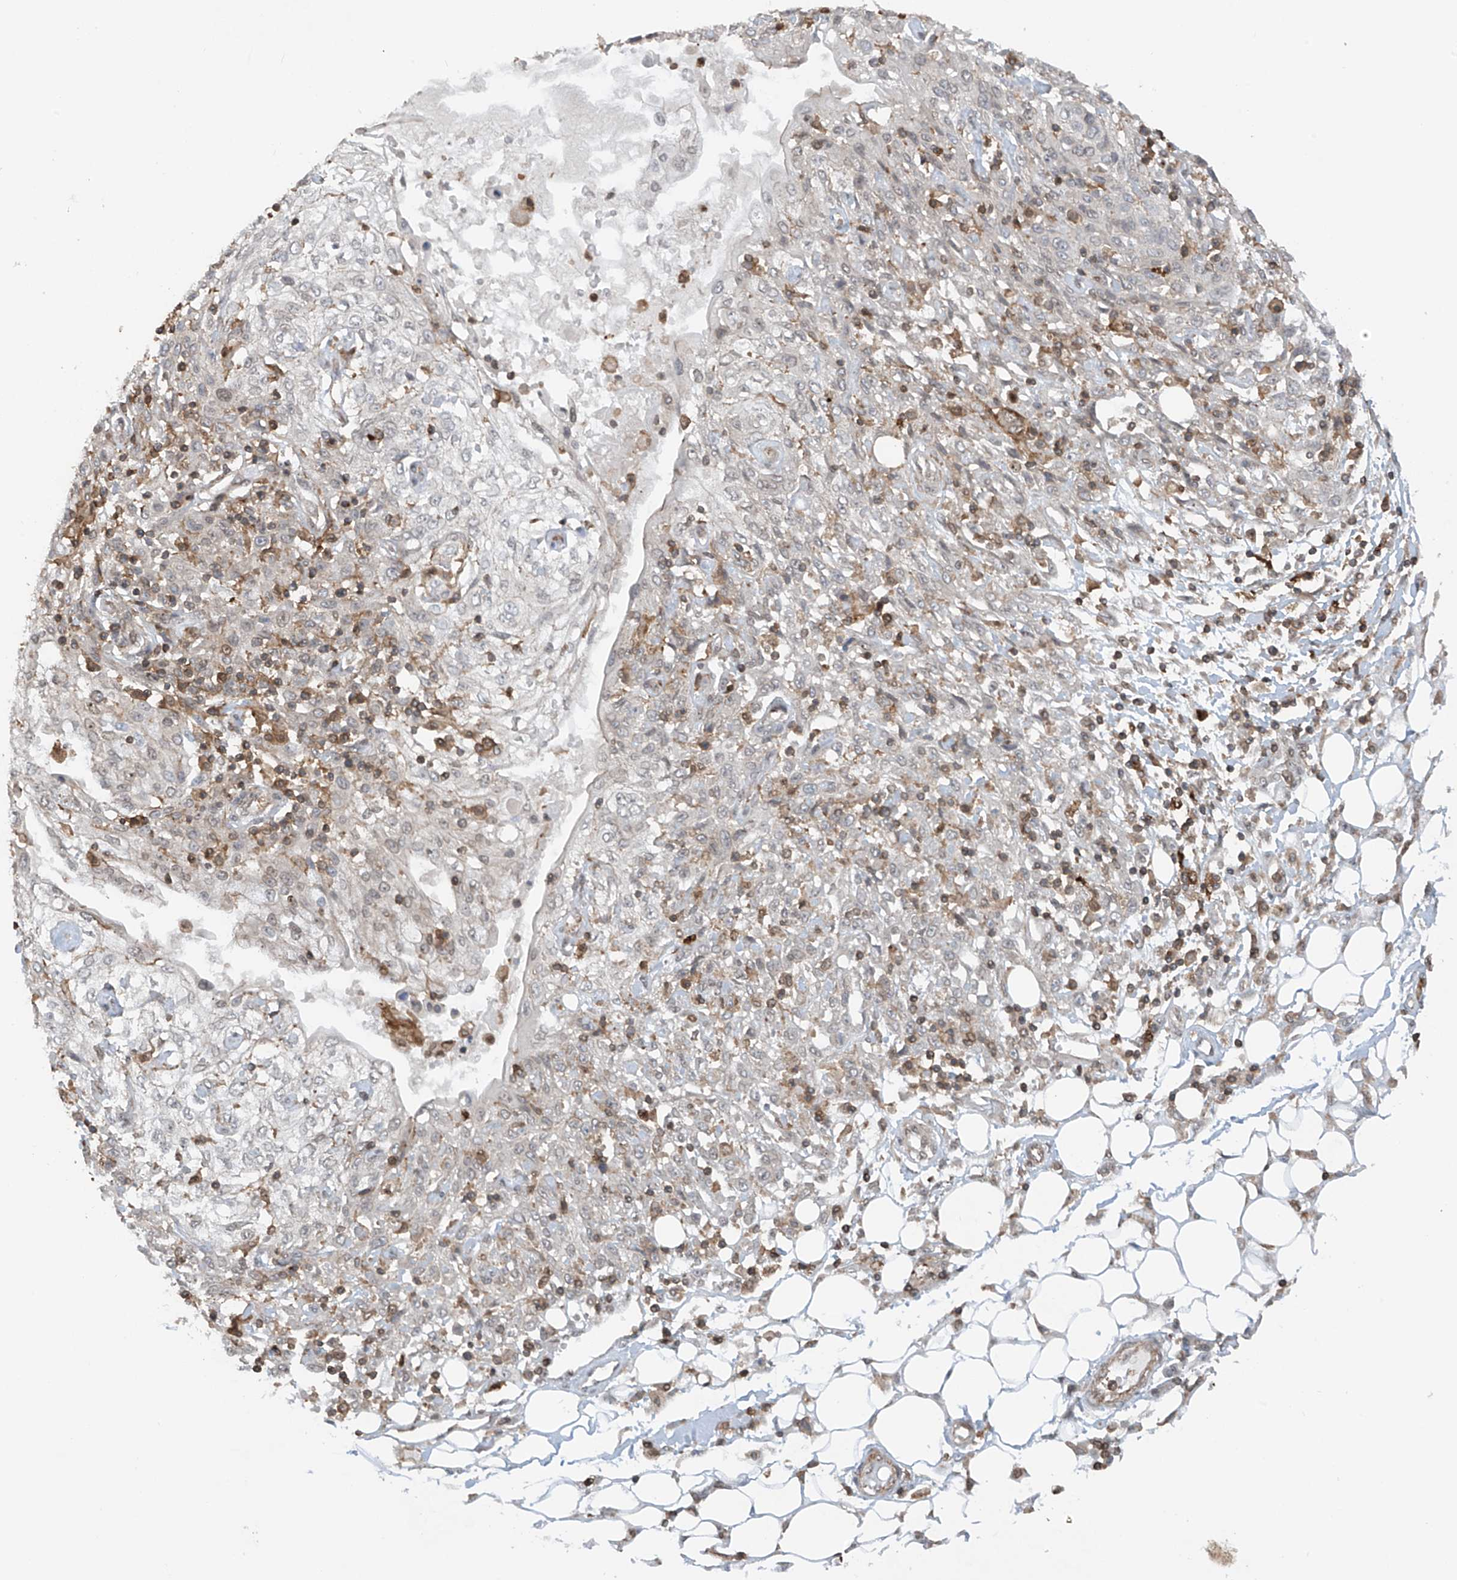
{"staining": {"intensity": "negative", "quantity": "none", "location": "none"}, "tissue": "skin cancer", "cell_type": "Tumor cells", "image_type": "cancer", "snomed": [{"axis": "morphology", "description": "Squamous cell carcinoma, NOS"}, {"axis": "morphology", "description": "Squamous cell carcinoma, metastatic, NOS"}, {"axis": "topography", "description": "Skin"}, {"axis": "topography", "description": "Lymph node"}], "caption": "This histopathology image is of skin metastatic squamous cell carcinoma stained with immunohistochemistry (IHC) to label a protein in brown with the nuclei are counter-stained blue. There is no expression in tumor cells. The staining is performed using DAB brown chromogen with nuclei counter-stained in using hematoxylin.", "gene": "REPIN1", "patient": {"sex": "male", "age": 75}}